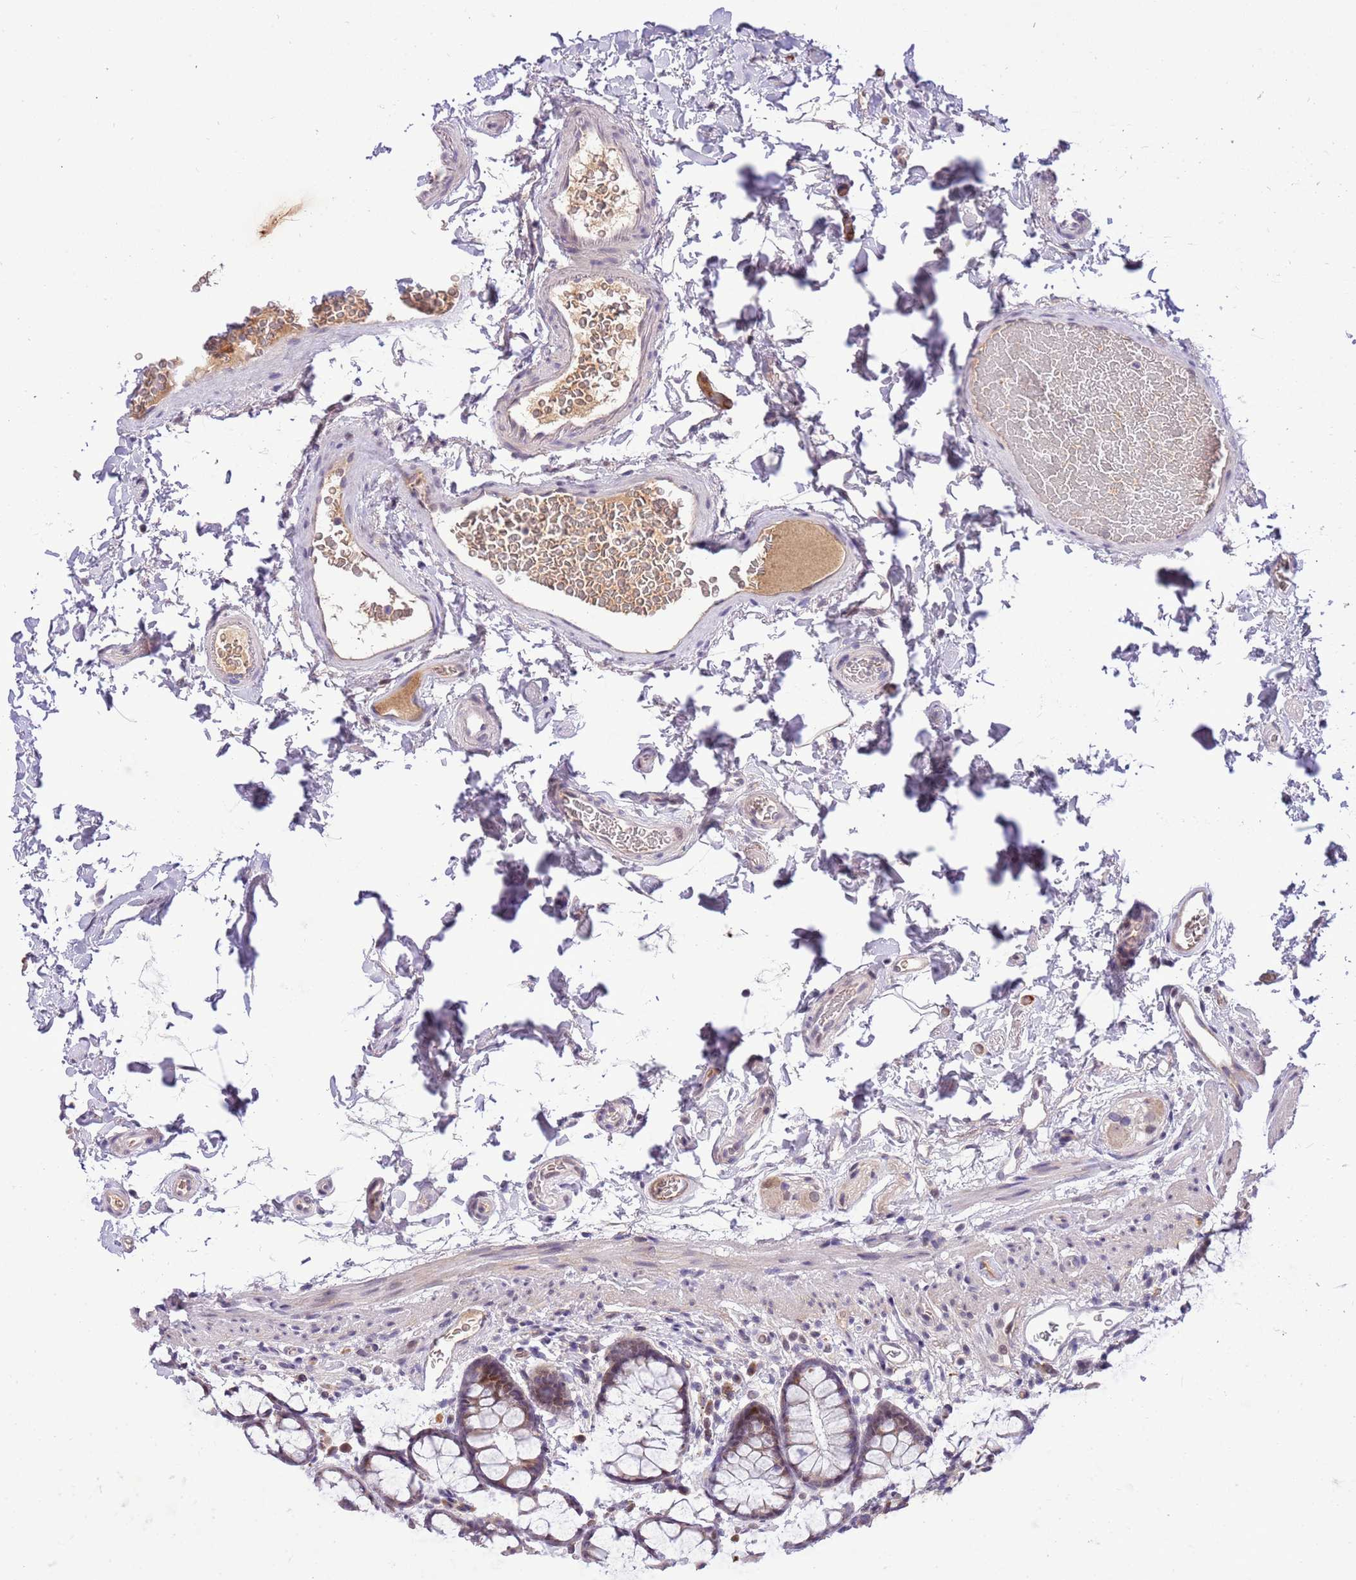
{"staining": {"intensity": "weak", "quantity": ">75%", "location": "cytoplasmic/membranous"}, "tissue": "colon", "cell_type": "Endothelial cells", "image_type": "normal", "snomed": [{"axis": "morphology", "description": "Normal tissue, NOS"}, {"axis": "topography", "description": "Colon"}], "caption": "This is a histology image of immunohistochemistry (IHC) staining of unremarkable colon, which shows weak expression in the cytoplasmic/membranous of endothelial cells.", "gene": "MAGEF1", "patient": {"sex": "female", "age": 82}}